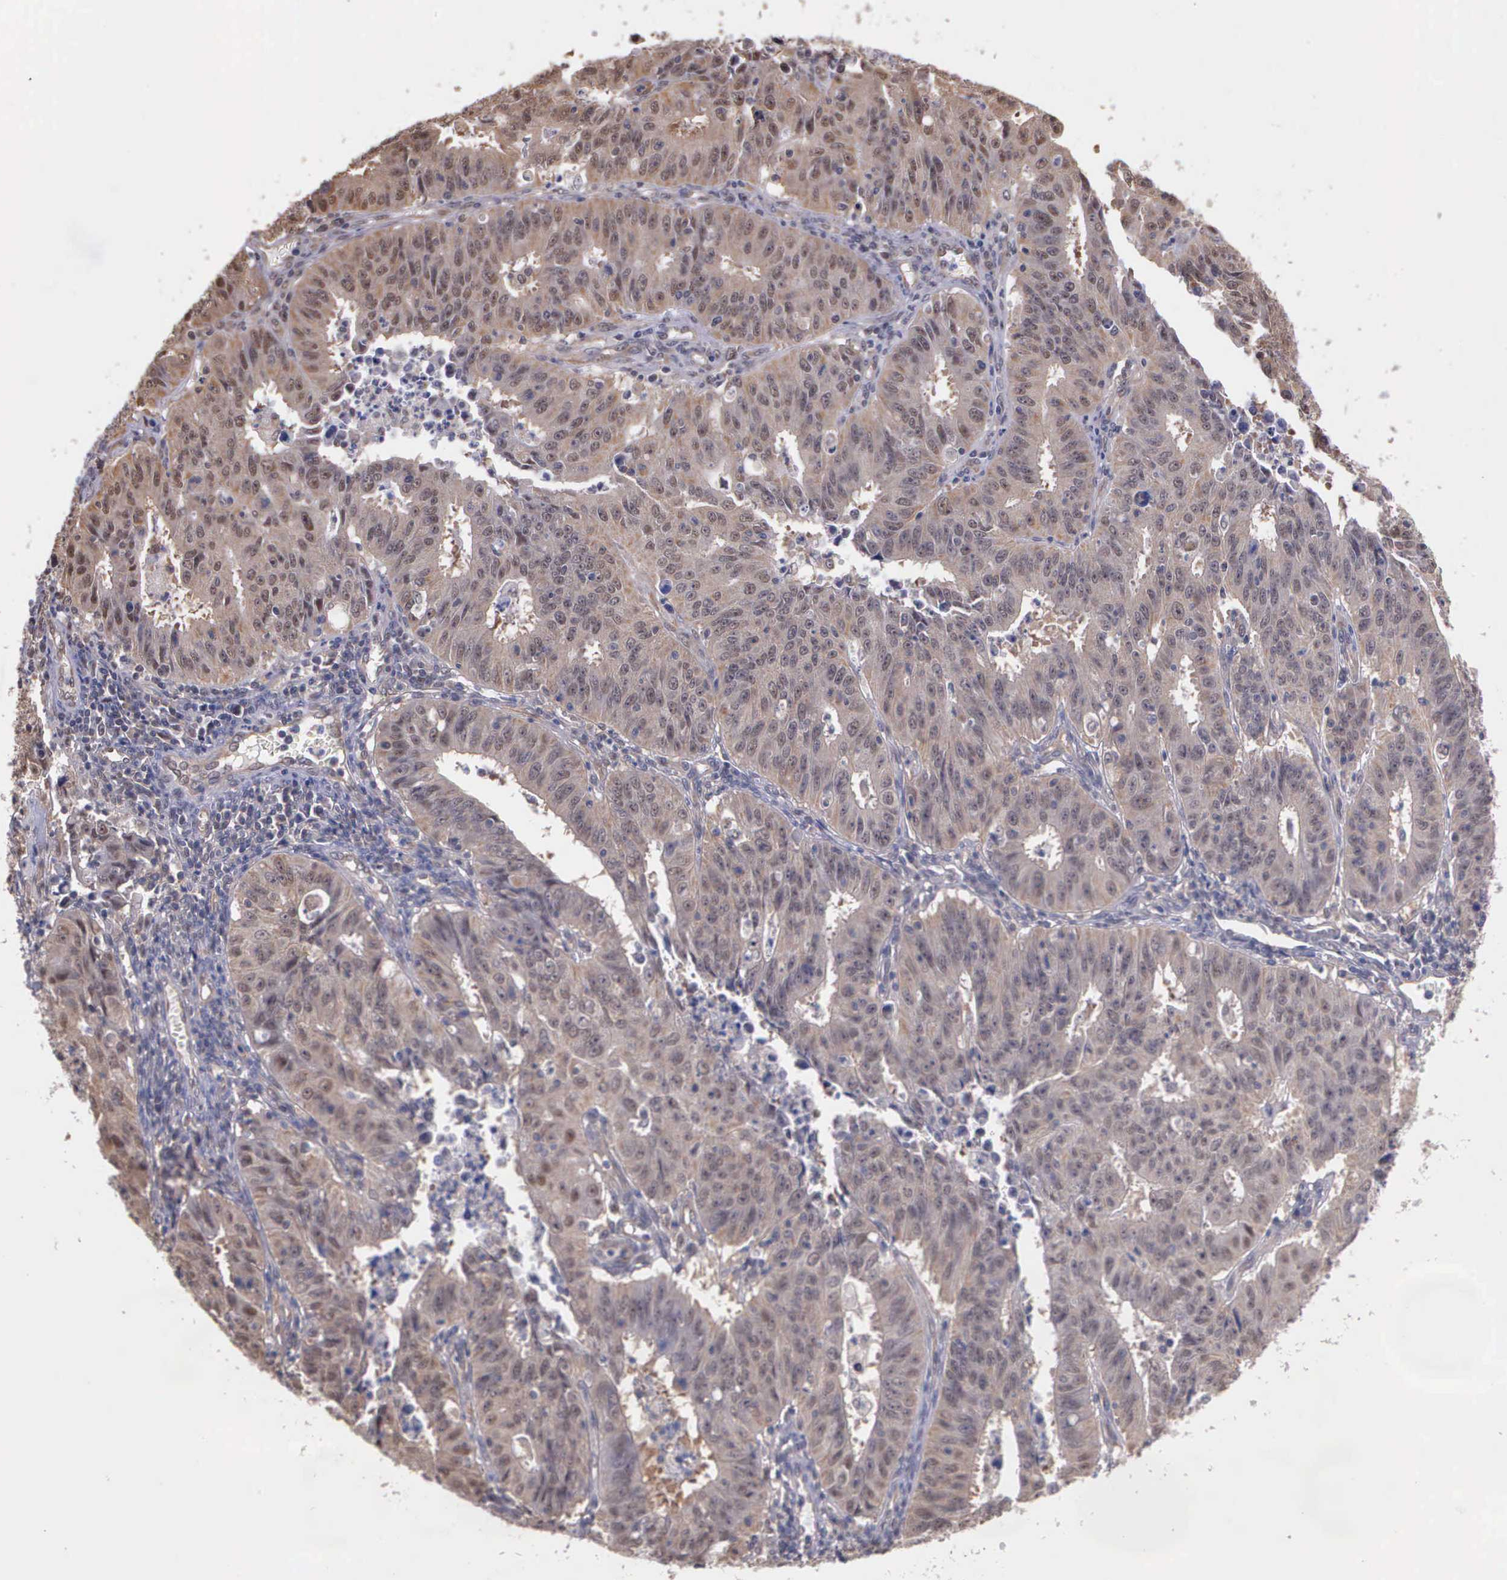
{"staining": {"intensity": "weak", "quantity": ">75%", "location": "cytoplasmic/membranous"}, "tissue": "endometrial cancer", "cell_type": "Tumor cells", "image_type": "cancer", "snomed": [{"axis": "morphology", "description": "Adenocarcinoma, NOS"}, {"axis": "topography", "description": "Endometrium"}], "caption": "Immunohistochemistry of human endometrial adenocarcinoma demonstrates low levels of weak cytoplasmic/membranous positivity in about >75% of tumor cells. (DAB (3,3'-diaminobenzidine) = brown stain, brightfield microscopy at high magnification).", "gene": "PSMC1", "patient": {"sex": "female", "age": 42}}